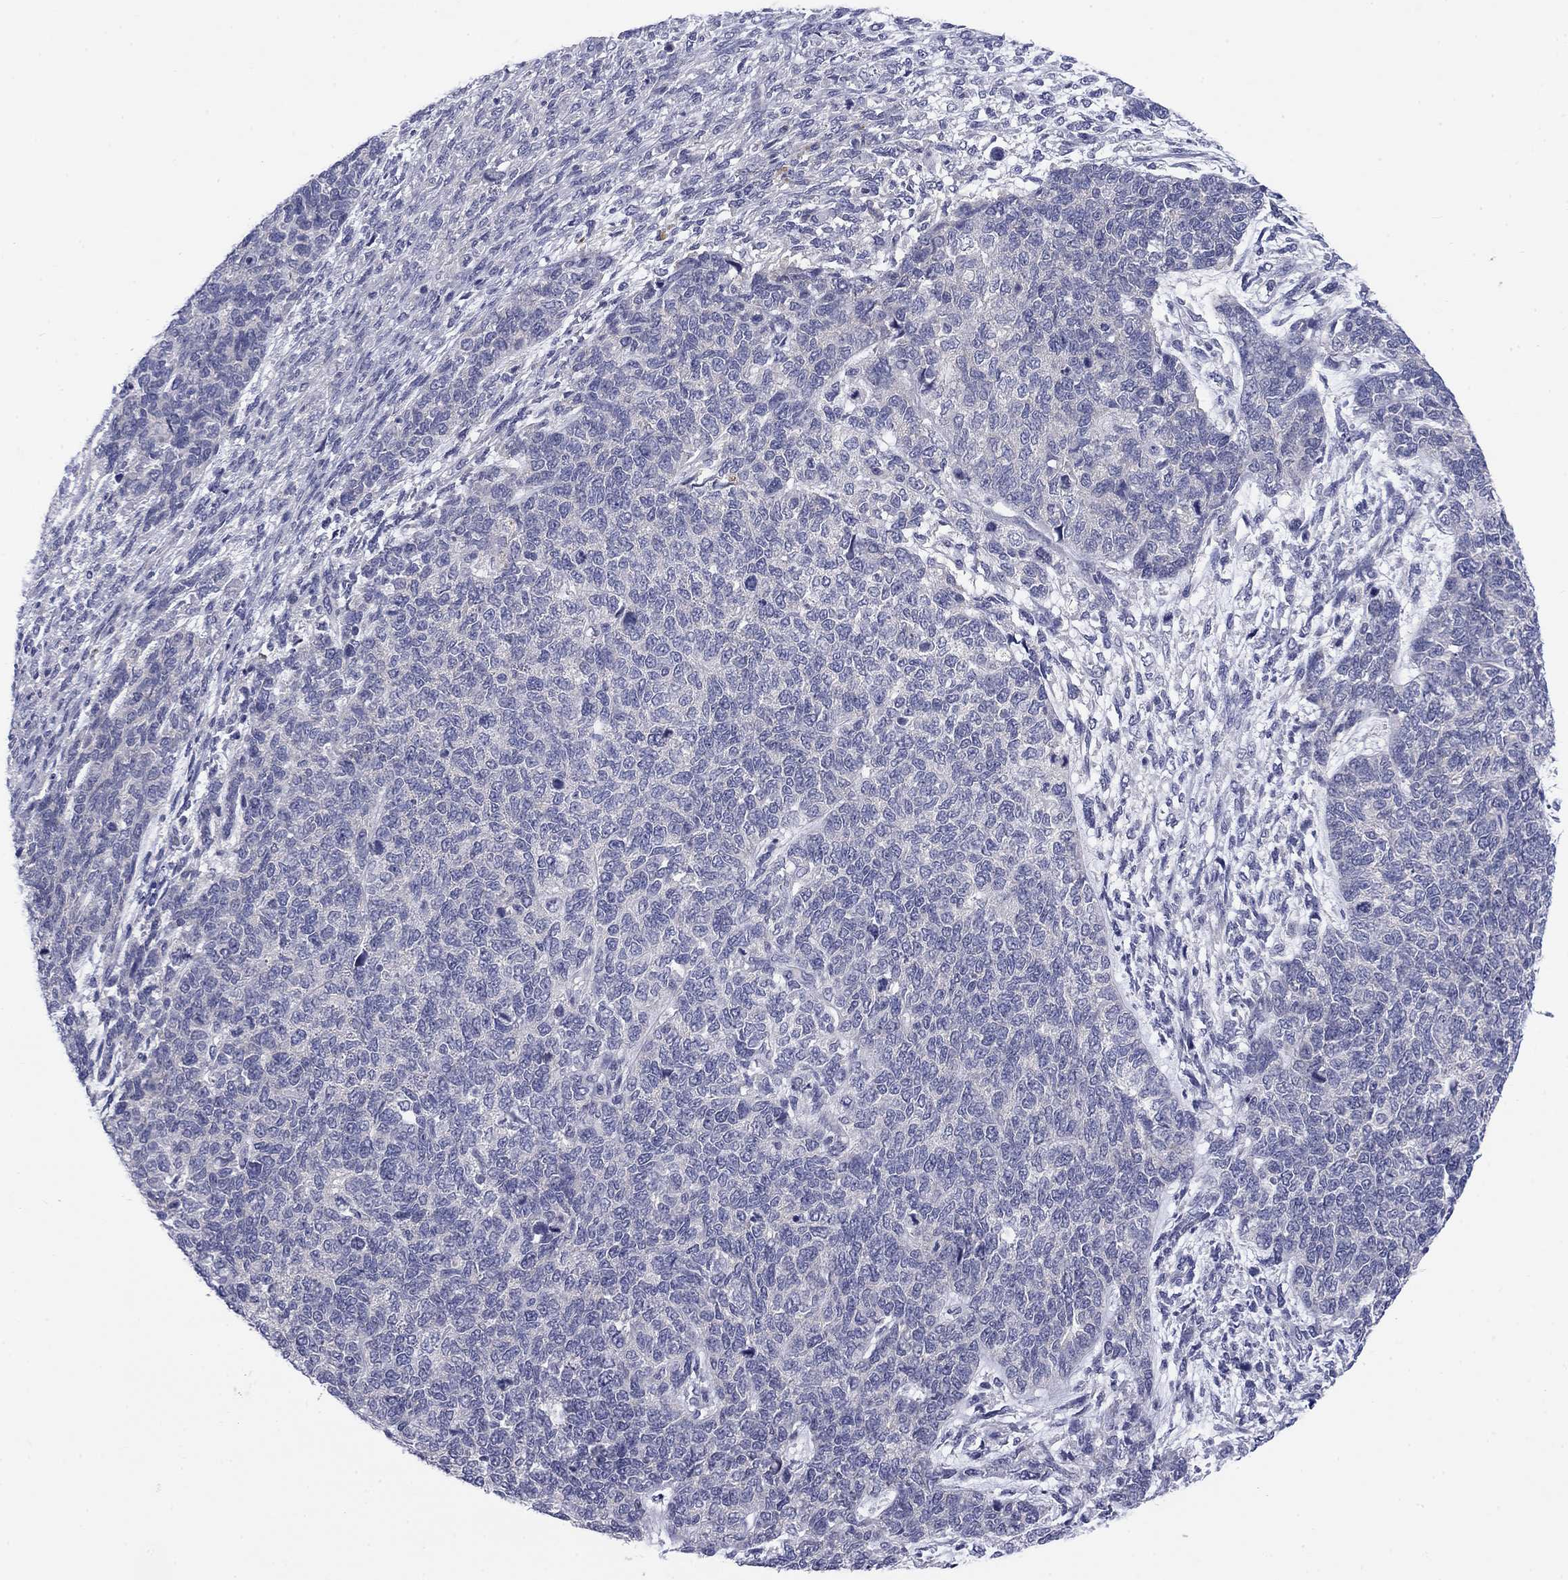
{"staining": {"intensity": "negative", "quantity": "none", "location": "none"}, "tissue": "cervical cancer", "cell_type": "Tumor cells", "image_type": "cancer", "snomed": [{"axis": "morphology", "description": "Squamous cell carcinoma, NOS"}, {"axis": "topography", "description": "Cervix"}], "caption": "The IHC photomicrograph has no significant staining in tumor cells of cervical squamous cell carcinoma tissue. (DAB immunohistochemistry (IHC), high magnification).", "gene": "CACNA1A", "patient": {"sex": "female", "age": 63}}